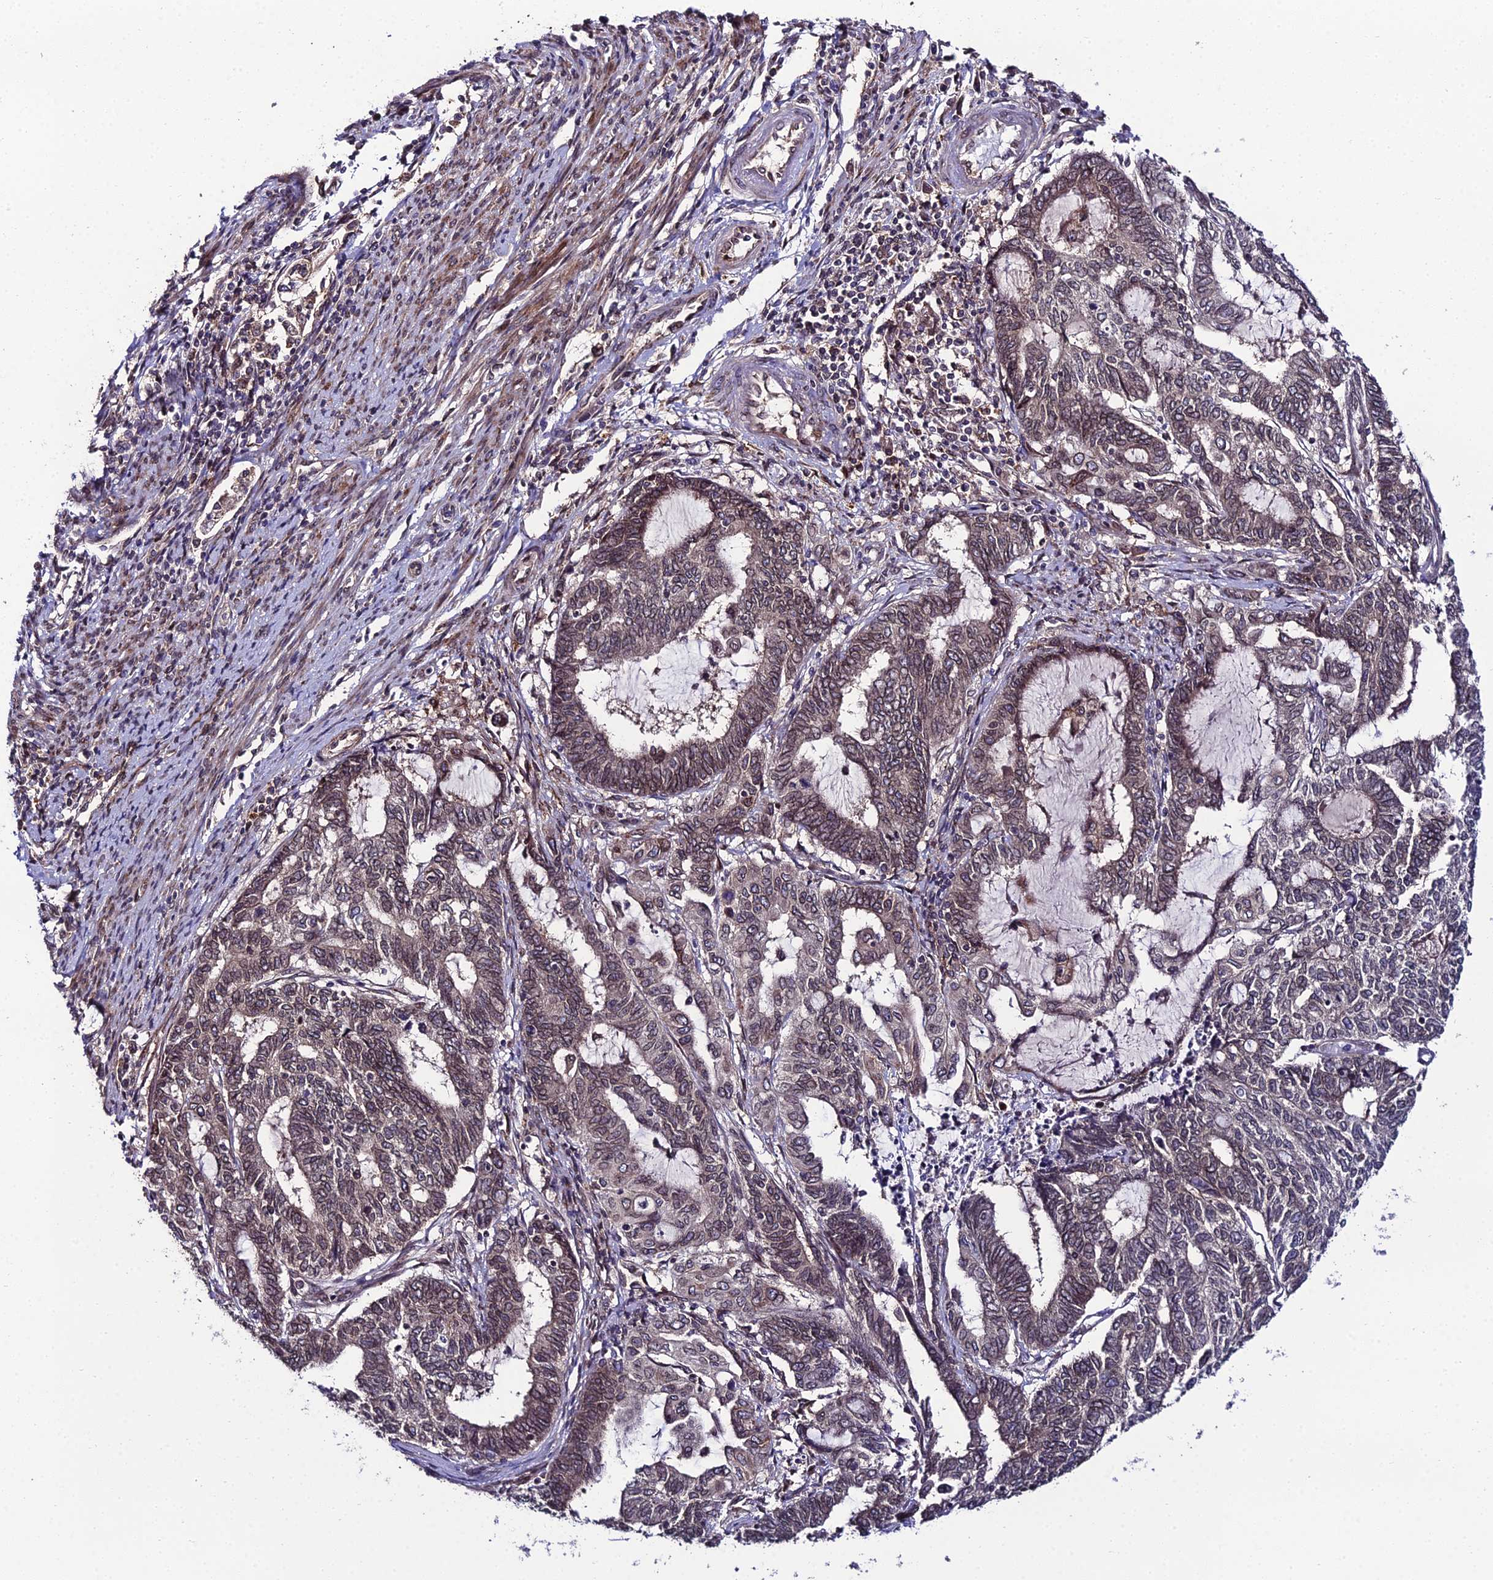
{"staining": {"intensity": "moderate", "quantity": ">75%", "location": "cytoplasmic/membranous,nuclear"}, "tissue": "endometrial cancer", "cell_type": "Tumor cells", "image_type": "cancer", "snomed": [{"axis": "morphology", "description": "Adenocarcinoma, NOS"}, {"axis": "topography", "description": "Uterus"}, {"axis": "topography", "description": "Endometrium"}], "caption": "This is an image of immunohistochemistry (IHC) staining of endometrial cancer (adenocarcinoma), which shows moderate positivity in the cytoplasmic/membranous and nuclear of tumor cells.", "gene": "DDX19A", "patient": {"sex": "female", "age": 70}}